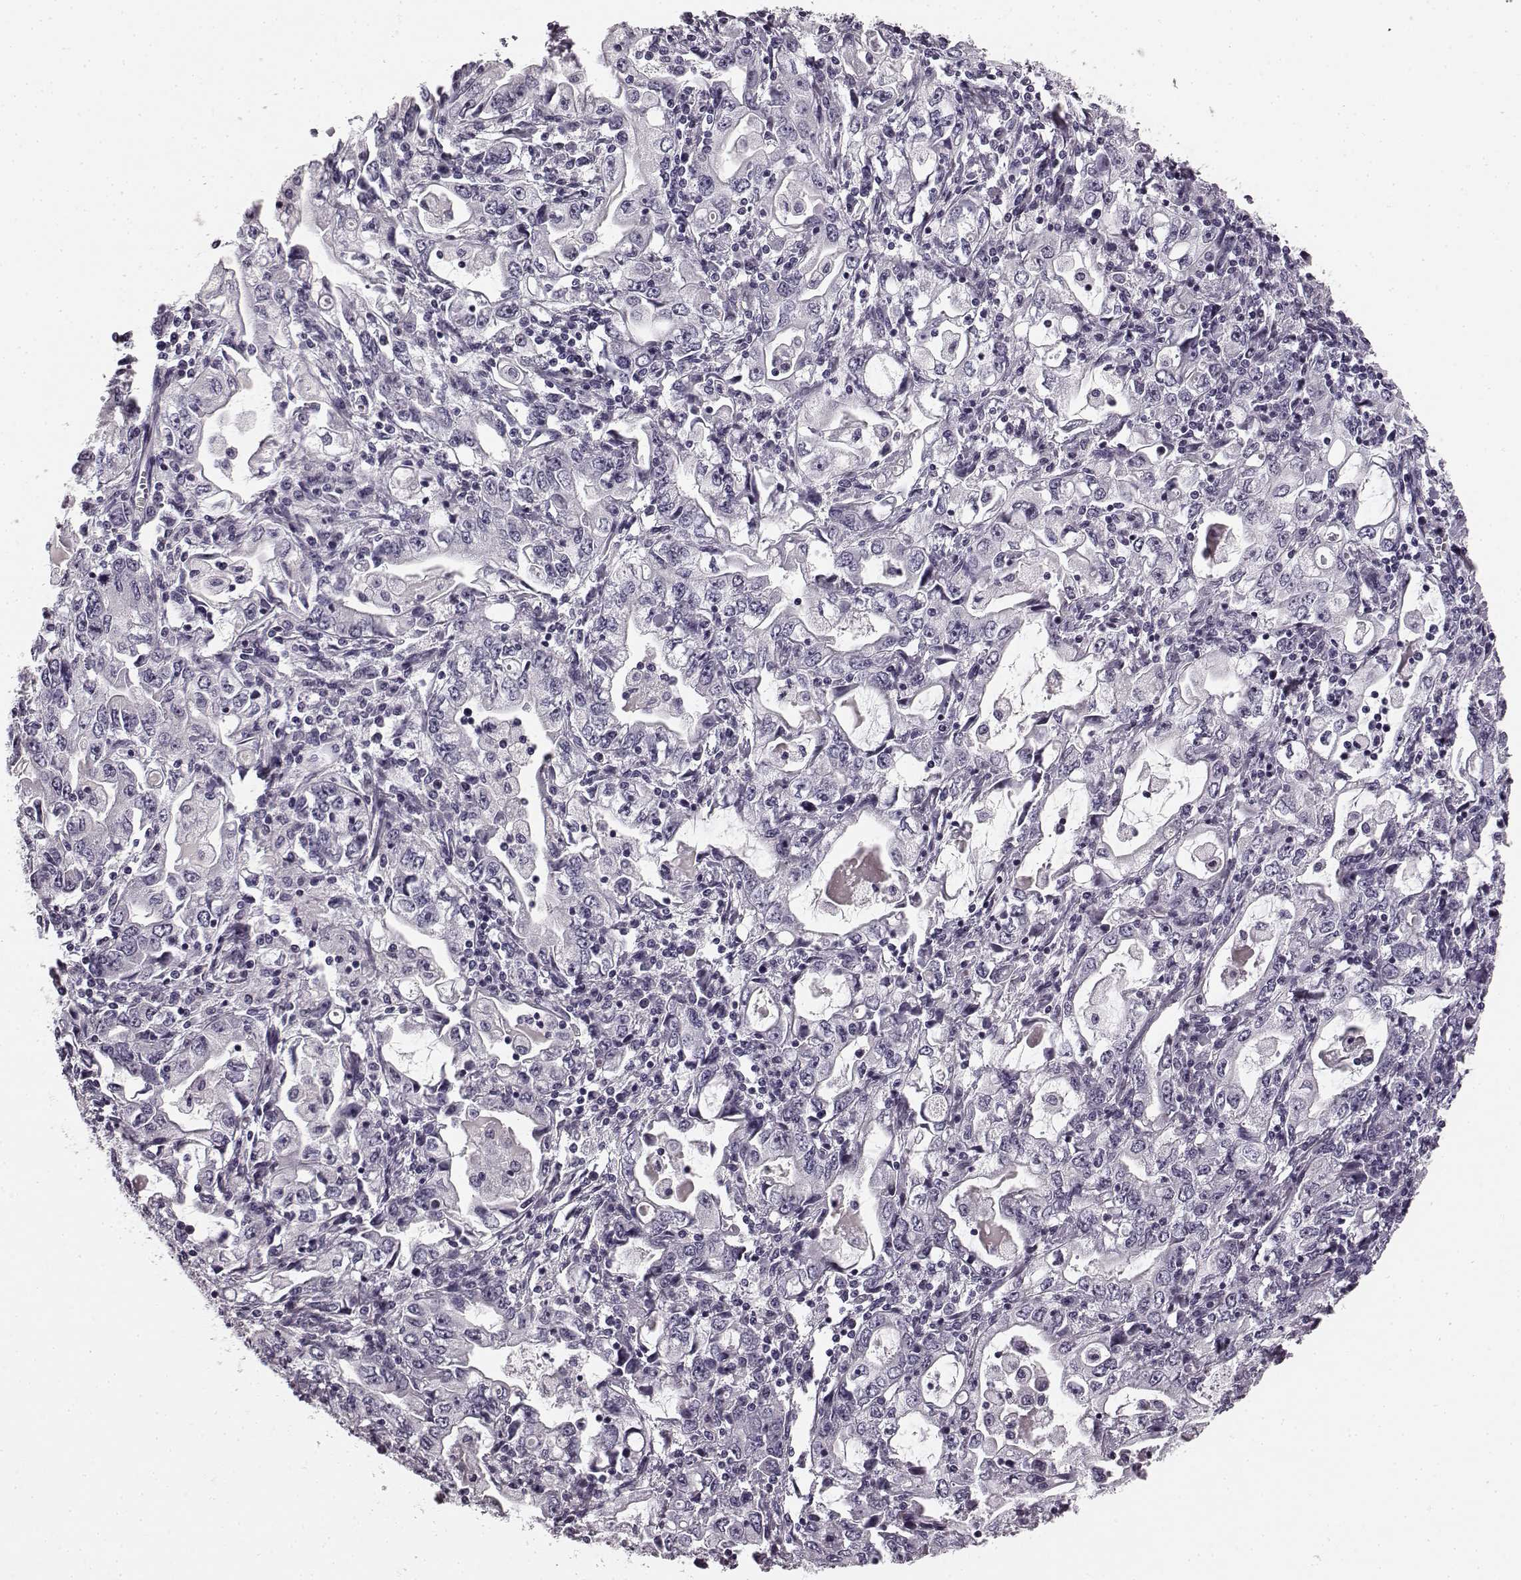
{"staining": {"intensity": "negative", "quantity": "none", "location": "none"}, "tissue": "stomach cancer", "cell_type": "Tumor cells", "image_type": "cancer", "snomed": [{"axis": "morphology", "description": "Adenocarcinoma, NOS"}, {"axis": "topography", "description": "Stomach, lower"}], "caption": "This is an immunohistochemistry histopathology image of stomach adenocarcinoma. There is no staining in tumor cells.", "gene": "TMPRSS15", "patient": {"sex": "female", "age": 72}}